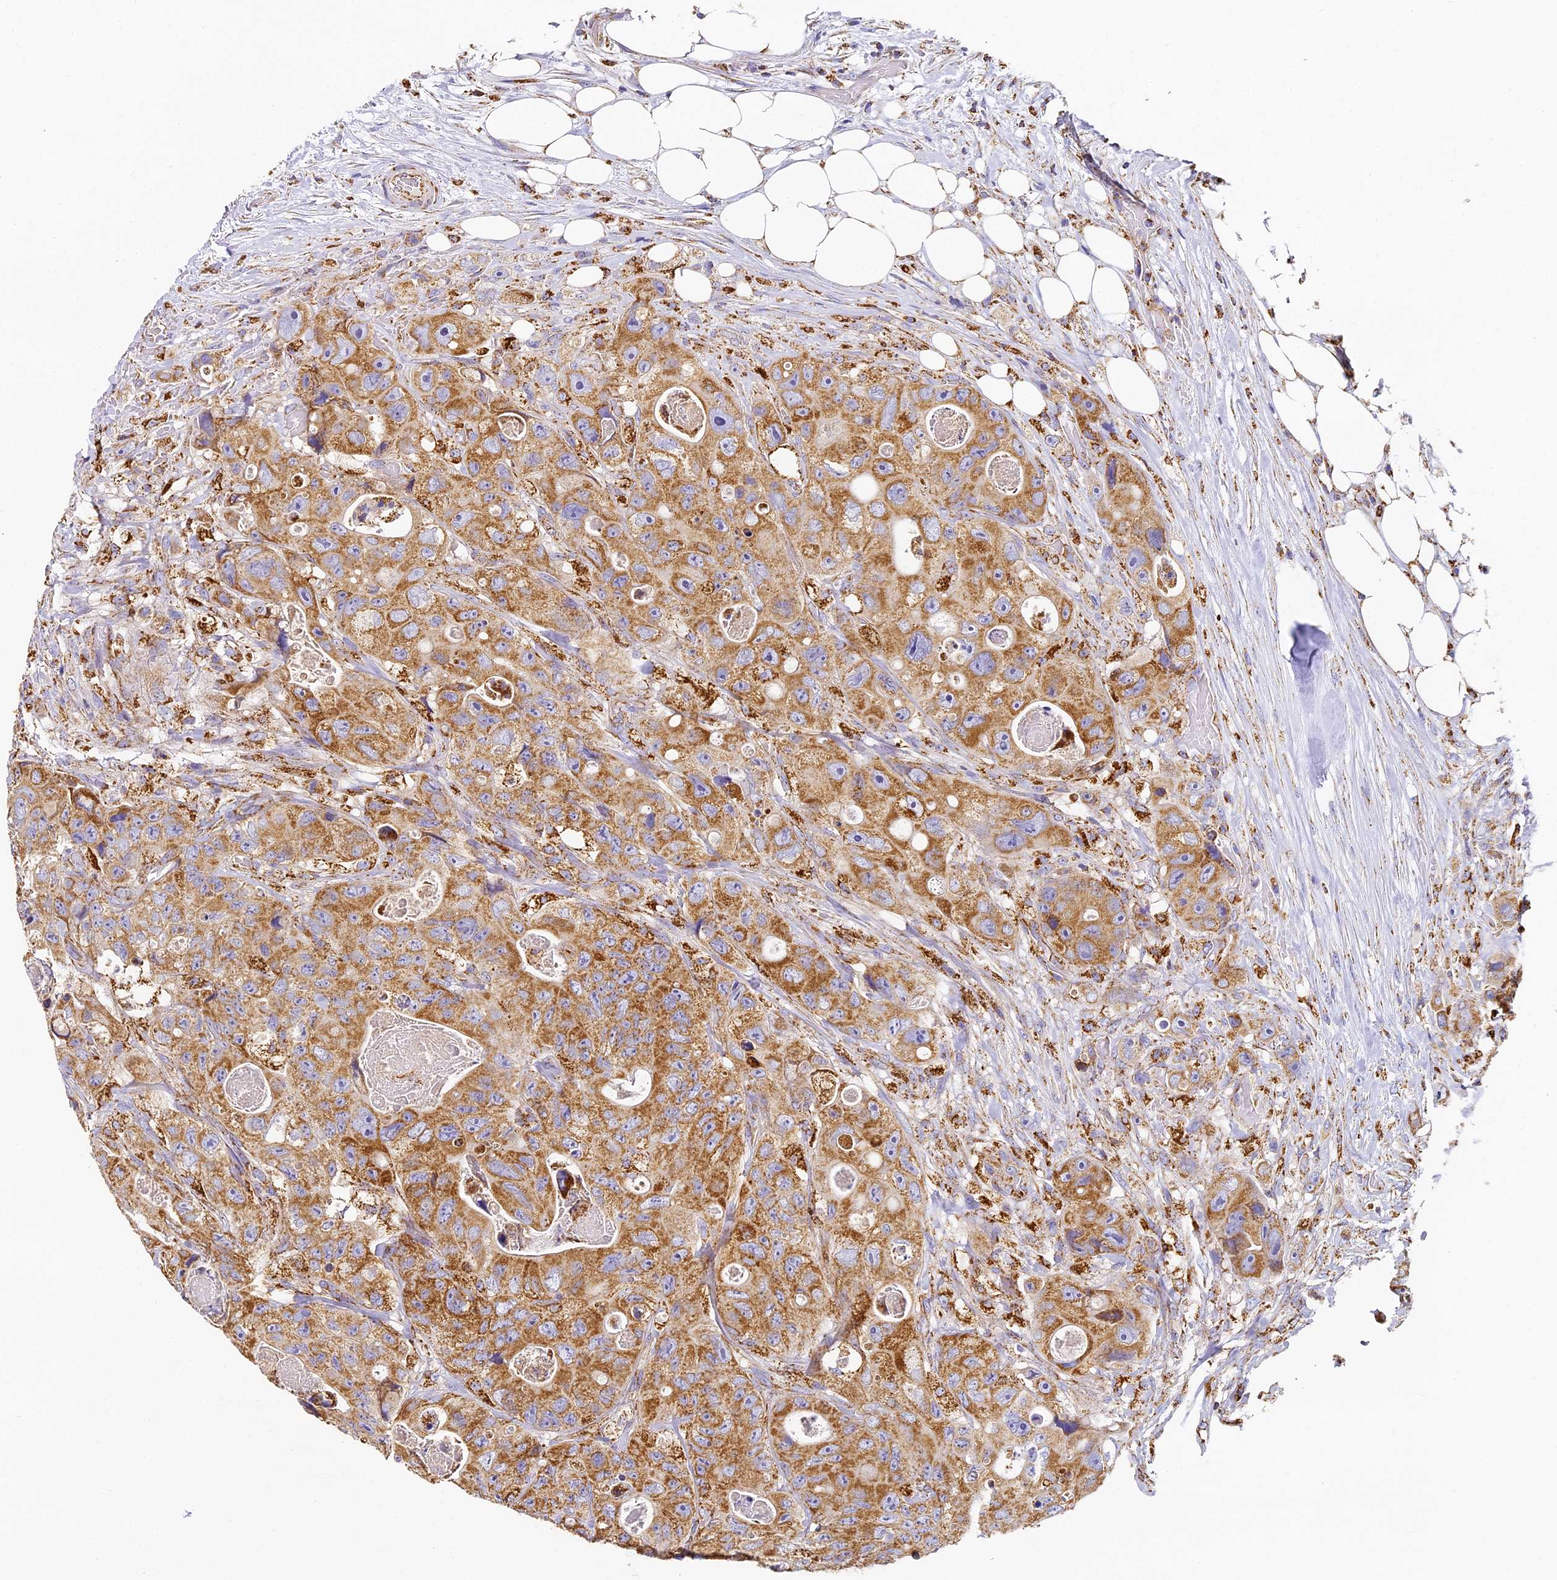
{"staining": {"intensity": "moderate", "quantity": ">75%", "location": "cytoplasmic/membranous"}, "tissue": "colorectal cancer", "cell_type": "Tumor cells", "image_type": "cancer", "snomed": [{"axis": "morphology", "description": "Adenocarcinoma, NOS"}, {"axis": "topography", "description": "Colon"}], "caption": "Adenocarcinoma (colorectal) was stained to show a protein in brown. There is medium levels of moderate cytoplasmic/membranous staining in approximately >75% of tumor cells.", "gene": "STK17A", "patient": {"sex": "female", "age": 46}}